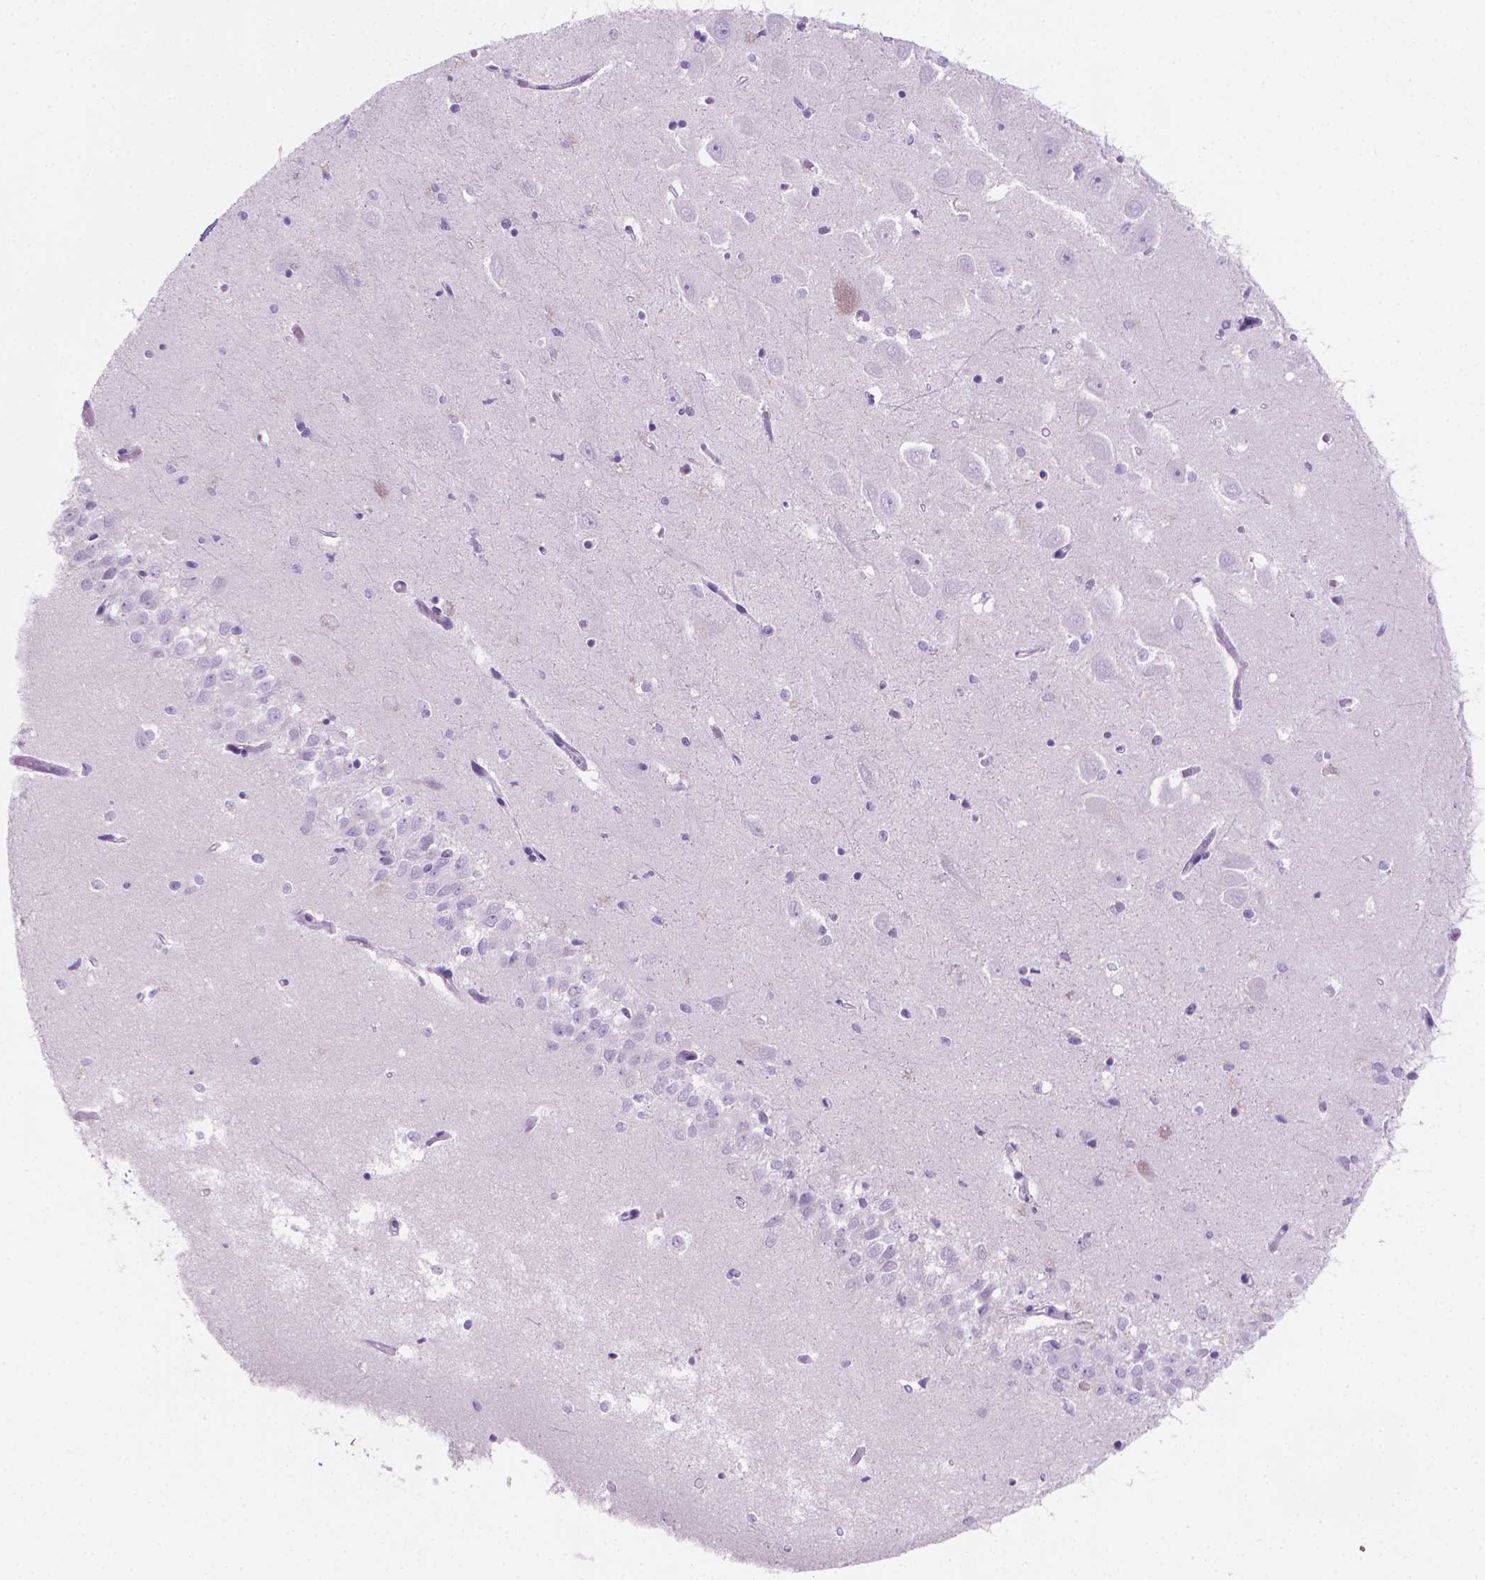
{"staining": {"intensity": "negative", "quantity": "none", "location": "none"}, "tissue": "hippocampus", "cell_type": "Glial cells", "image_type": "normal", "snomed": [{"axis": "morphology", "description": "Normal tissue, NOS"}, {"axis": "topography", "description": "Hippocampus"}], "caption": "The histopathology image demonstrates no significant positivity in glial cells of hippocampus. Nuclei are stained in blue.", "gene": "CFAP52", "patient": {"sex": "female", "age": 64}}